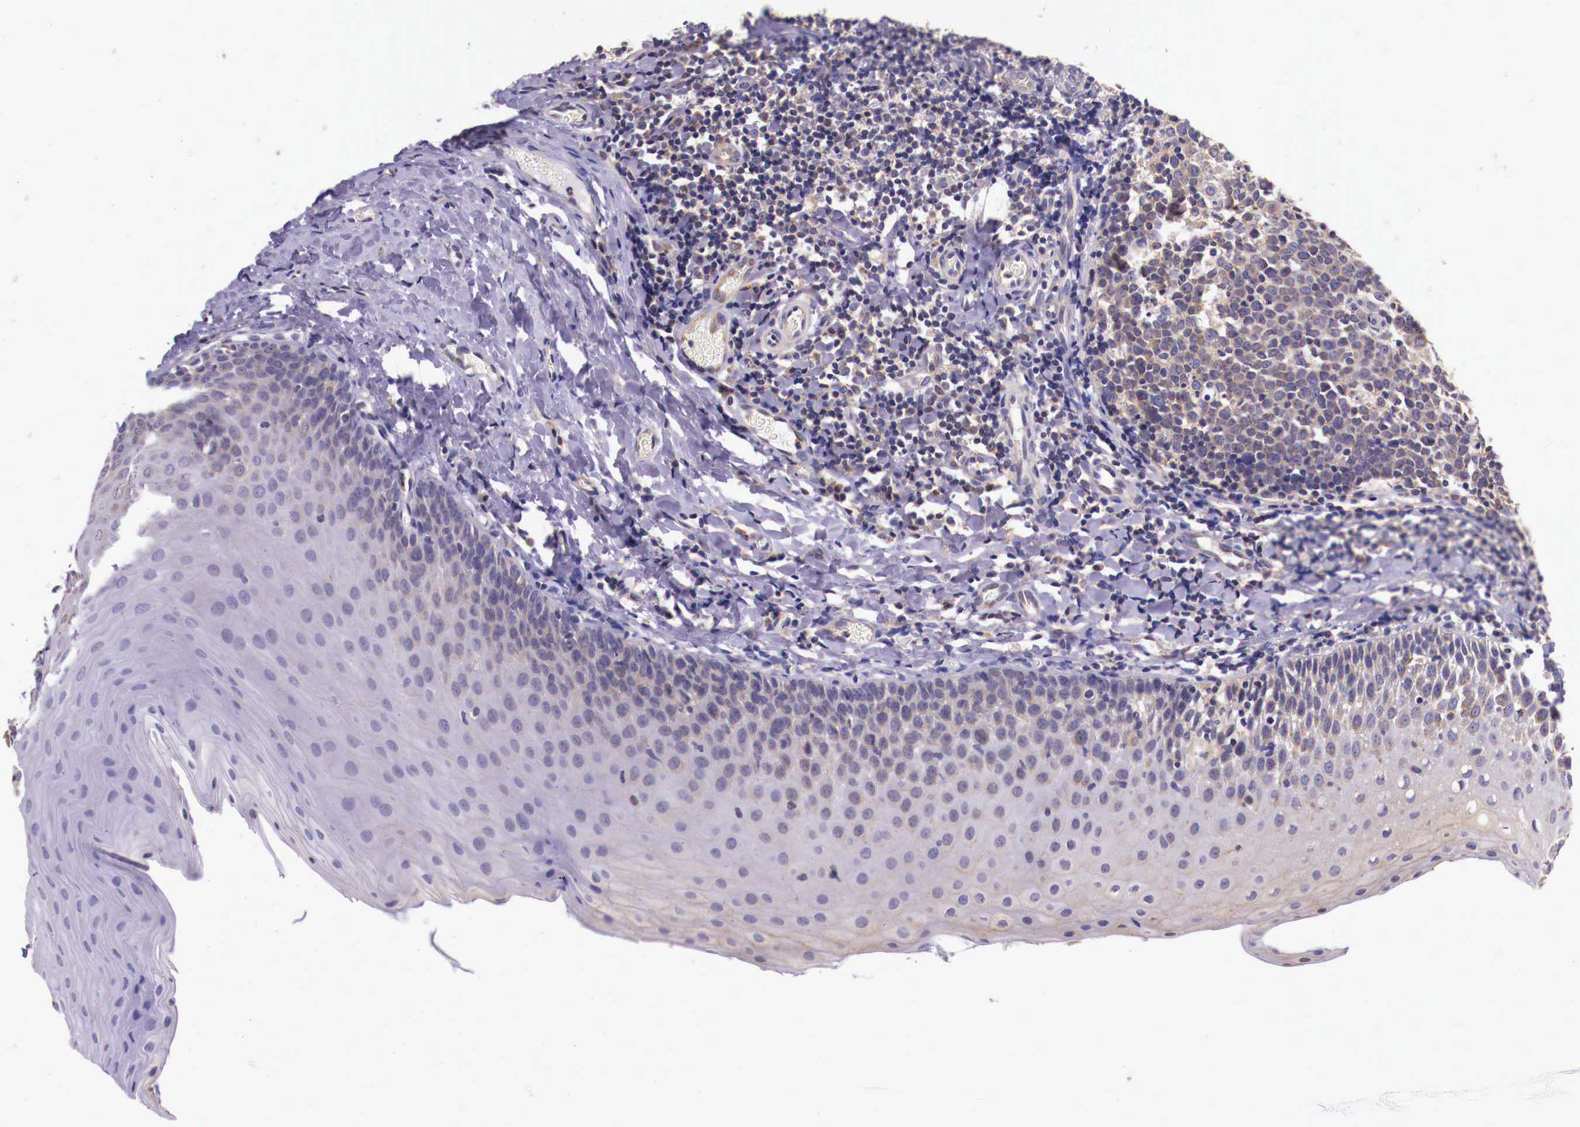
{"staining": {"intensity": "weak", "quantity": ">75%", "location": "cytoplasmic/membranous"}, "tissue": "tonsil", "cell_type": "Germinal center cells", "image_type": "normal", "snomed": [{"axis": "morphology", "description": "Normal tissue, NOS"}, {"axis": "topography", "description": "Tonsil"}], "caption": "Immunohistochemistry (IHC) image of unremarkable human tonsil stained for a protein (brown), which exhibits low levels of weak cytoplasmic/membranous expression in approximately >75% of germinal center cells.", "gene": "GRIPAP1", "patient": {"sex": "female", "age": 41}}